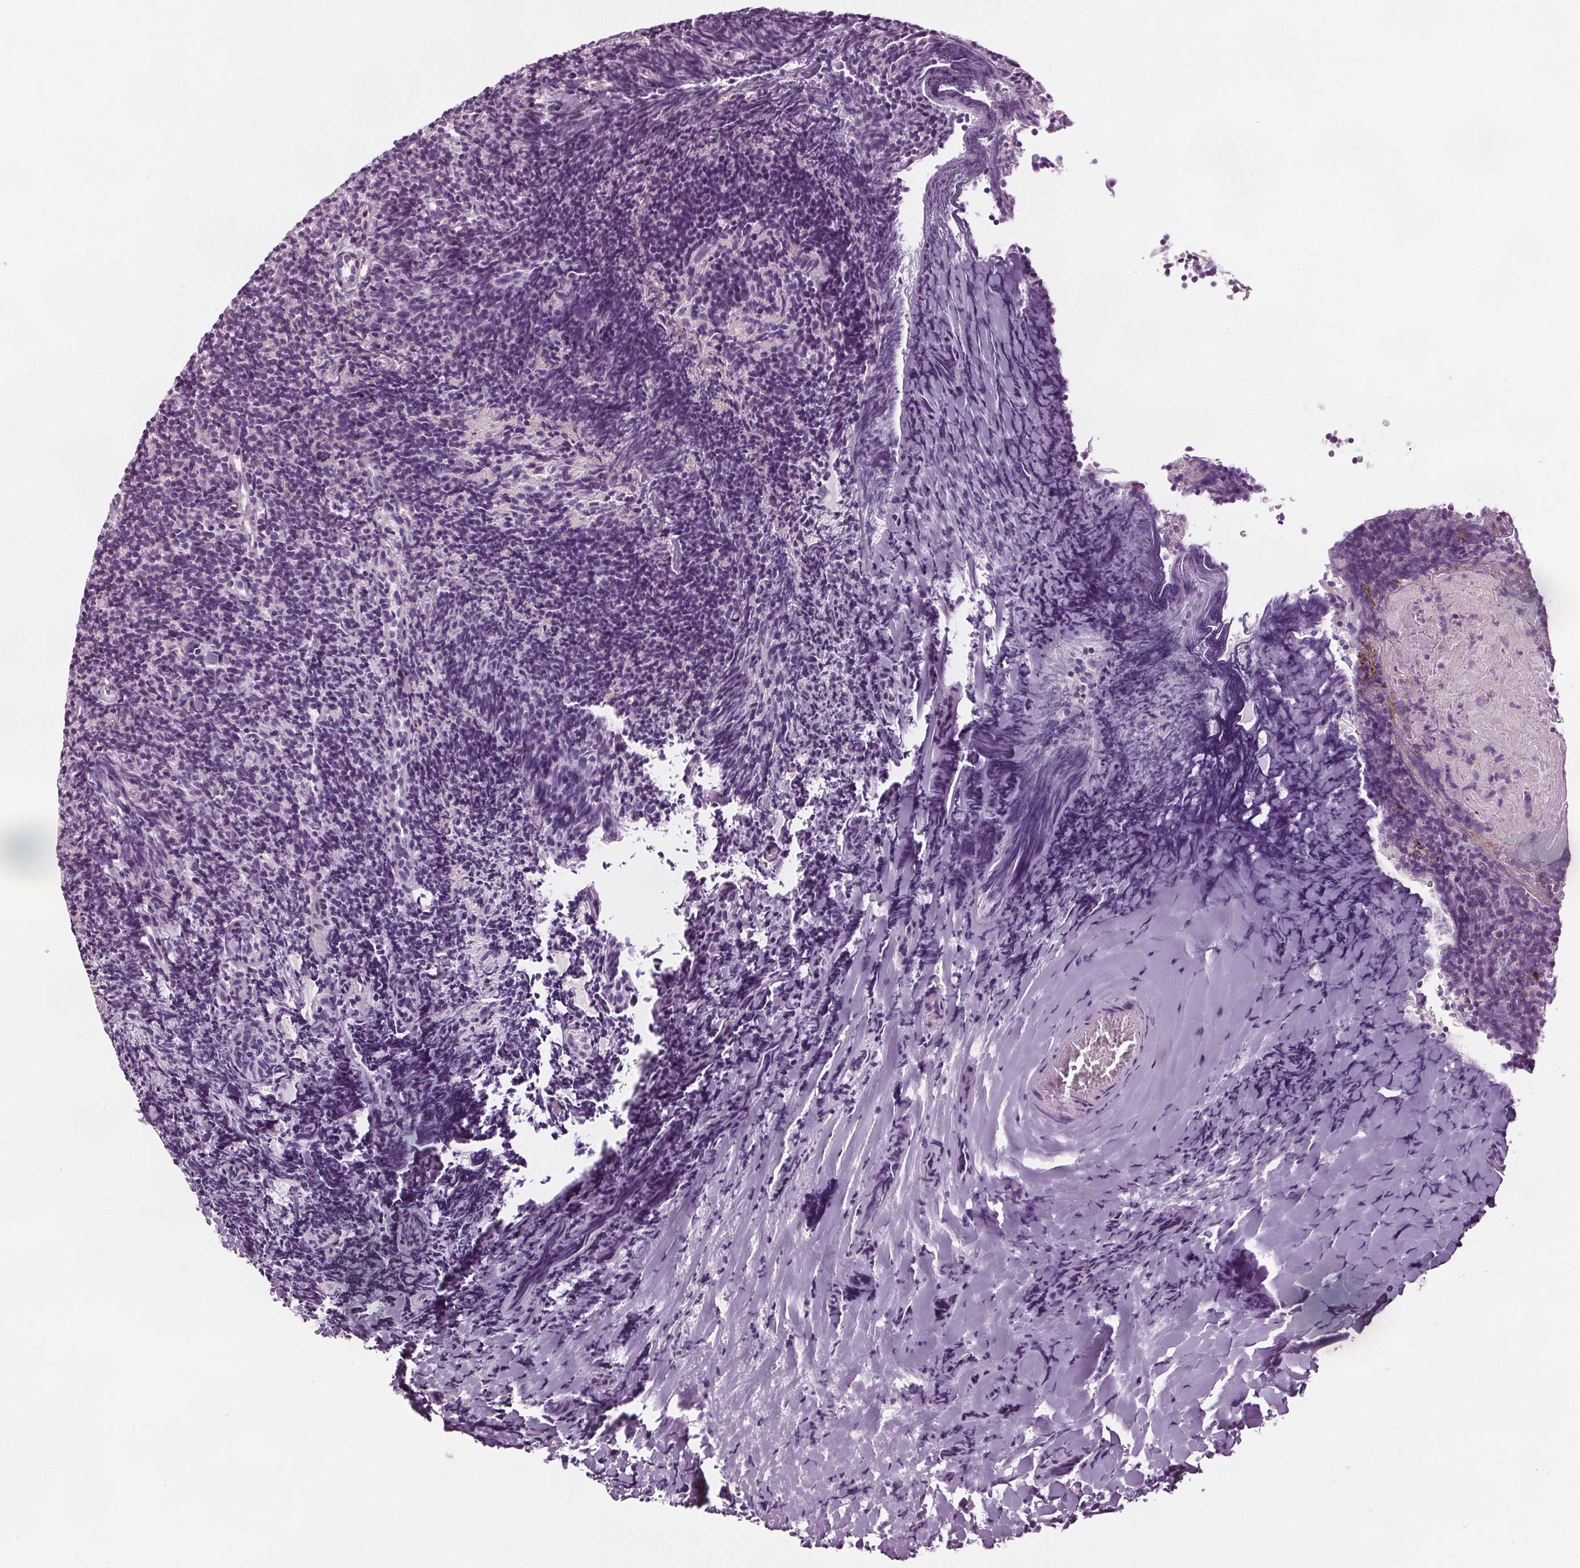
{"staining": {"intensity": "negative", "quantity": "none", "location": "none"}, "tissue": "tonsil", "cell_type": "Germinal center cells", "image_type": "normal", "snomed": [{"axis": "morphology", "description": "Normal tissue, NOS"}, {"axis": "topography", "description": "Tonsil"}], "caption": "Germinal center cells are negative for protein expression in benign human tonsil.", "gene": "RASA1", "patient": {"sex": "female", "age": 10}}